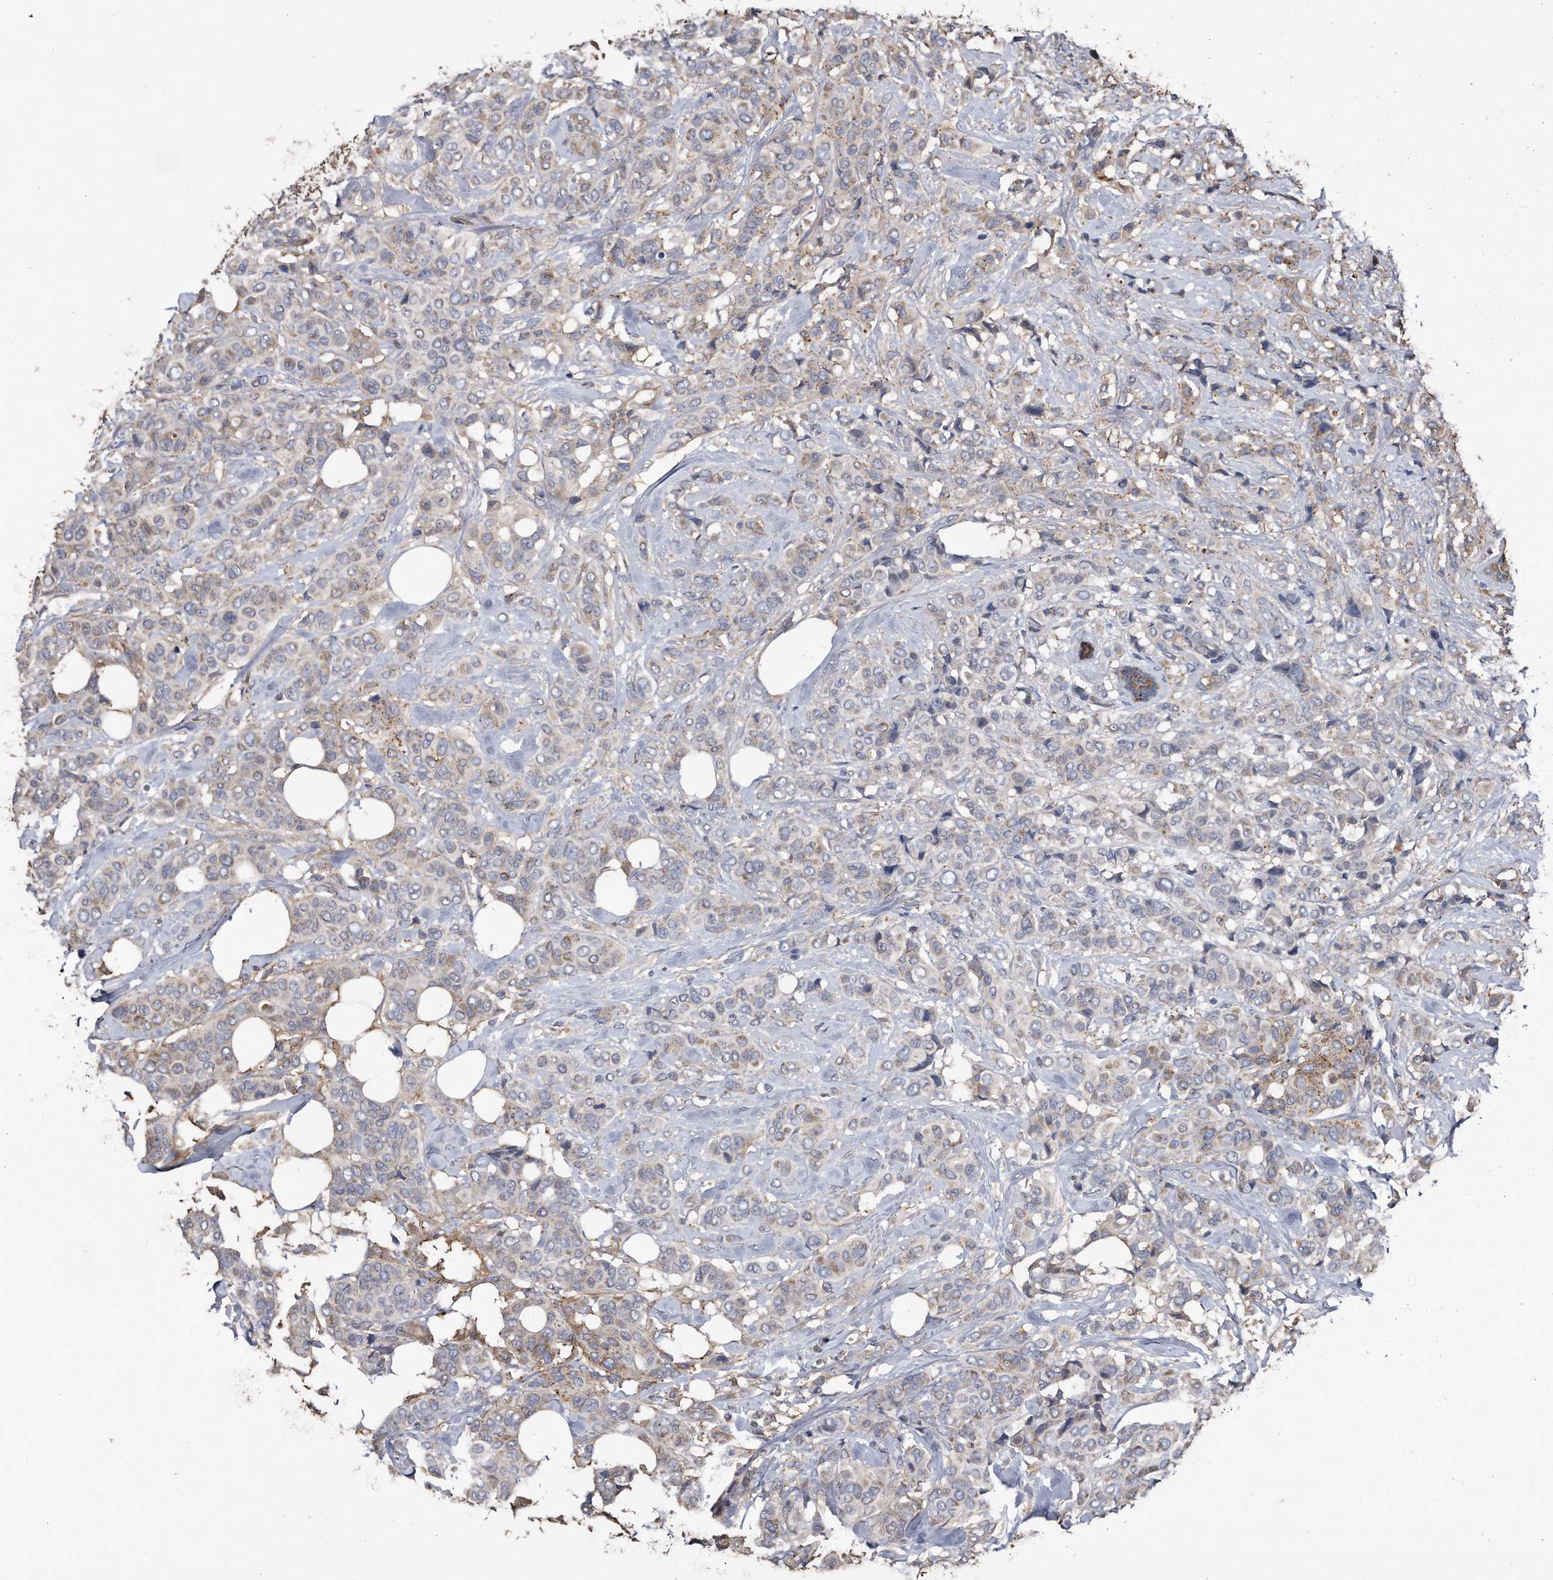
{"staining": {"intensity": "weak", "quantity": "25%-75%", "location": "cytoplasmic/membranous"}, "tissue": "breast cancer", "cell_type": "Tumor cells", "image_type": "cancer", "snomed": [{"axis": "morphology", "description": "Lobular carcinoma"}, {"axis": "topography", "description": "Breast"}], "caption": "A brown stain labels weak cytoplasmic/membranous staining of a protein in lobular carcinoma (breast) tumor cells.", "gene": "KCND3", "patient": {"sex": "female", "age": 51}}